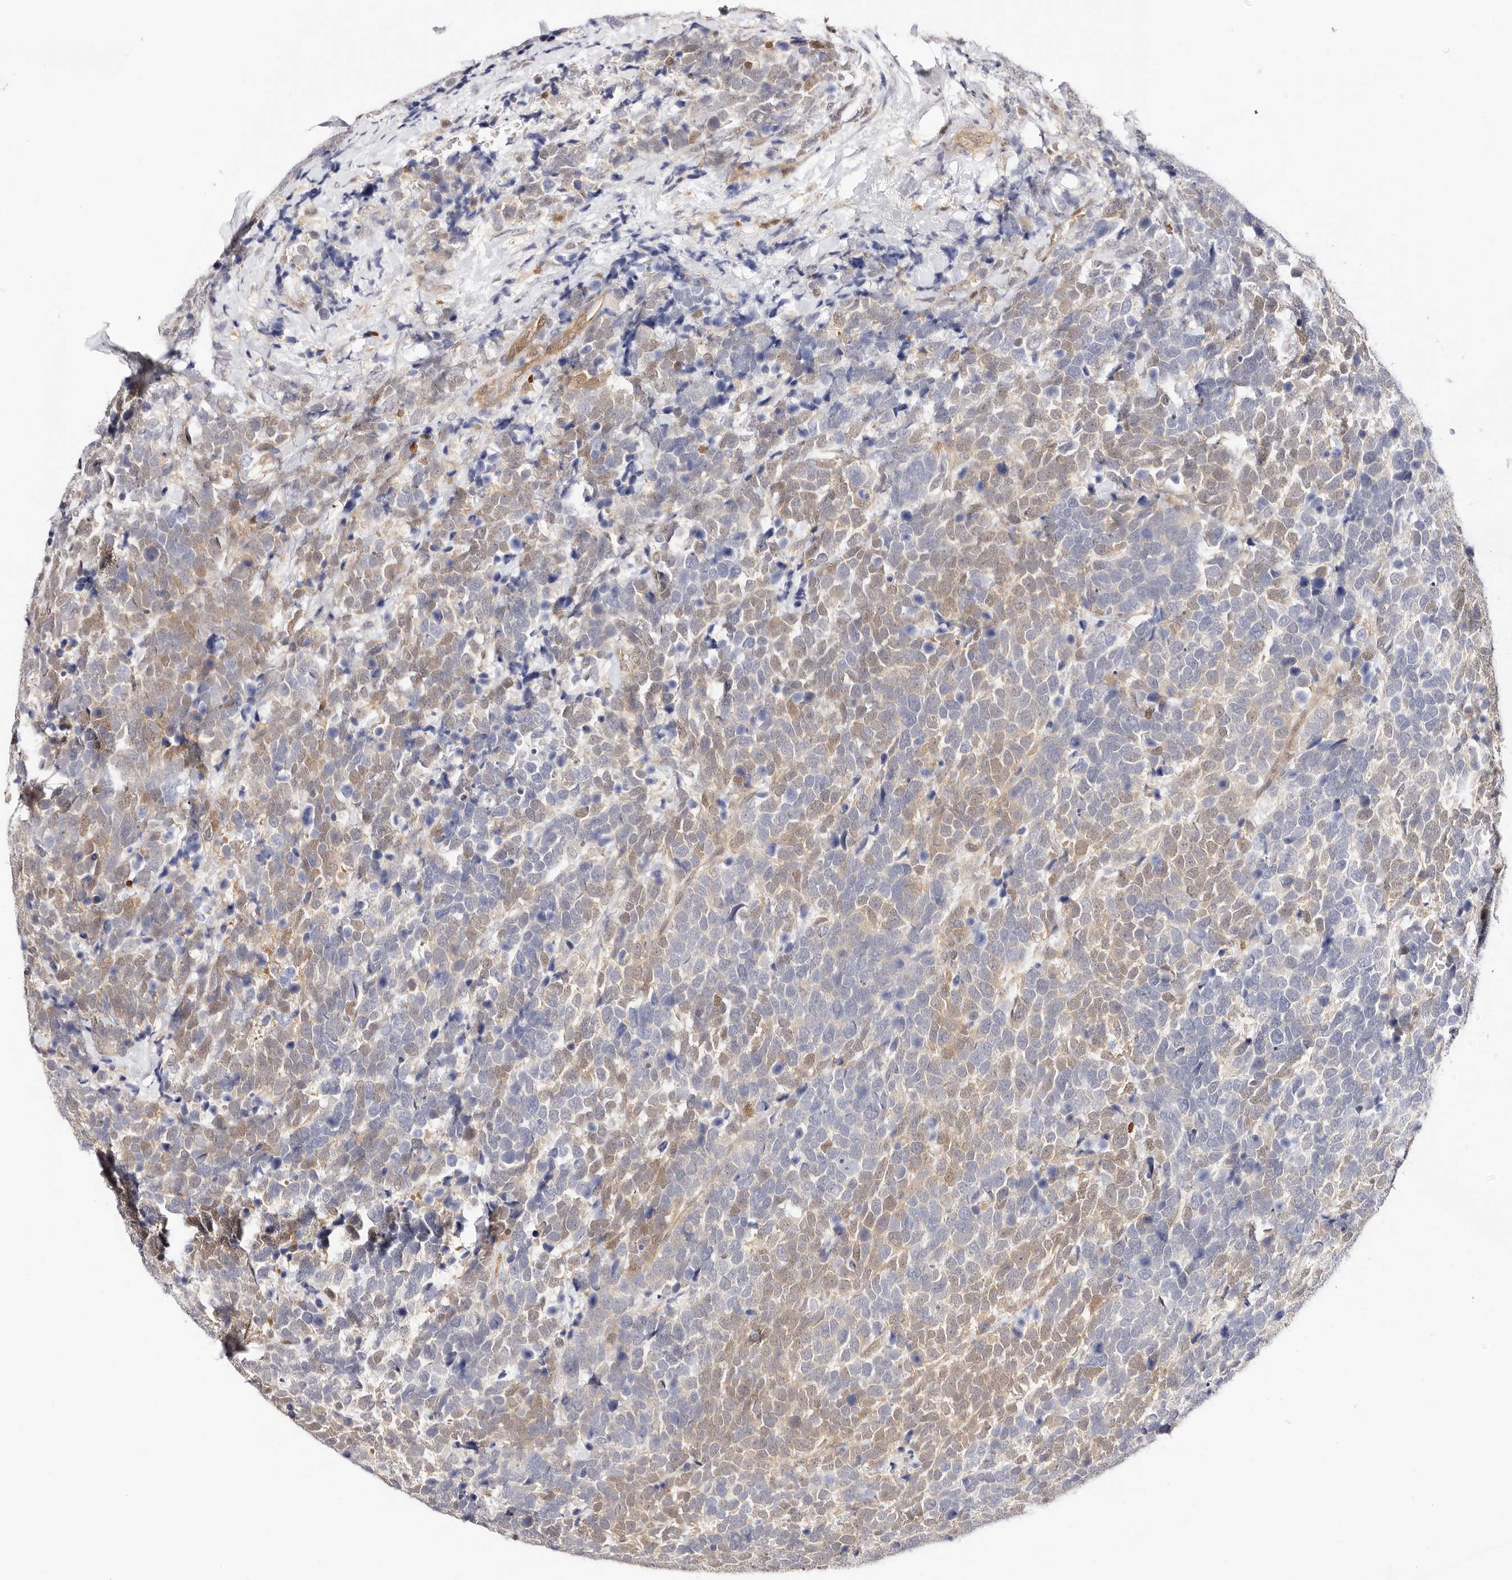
{"staining": {"intensity": "weak", "quantity": "25%-75%", "location": "nuclear"}, "tissue": "urothelial cancer", "cell_type": "Tumor cells", "image_type": "cancer", "snomed": [{"axis": "morphology", "description": "Urothelial carcinoma, High grade"}, {"axis": "topography", "description": "Urinary bladder"}], "caption": "High-grade urothelial carcinoma stained with immunohistochemistry (IHC) exhibits weak nuclear expression in about 25%-75% of tumor cells.", "gene": "STAT5A", "patient": {"sex": "female", "age": 82}}